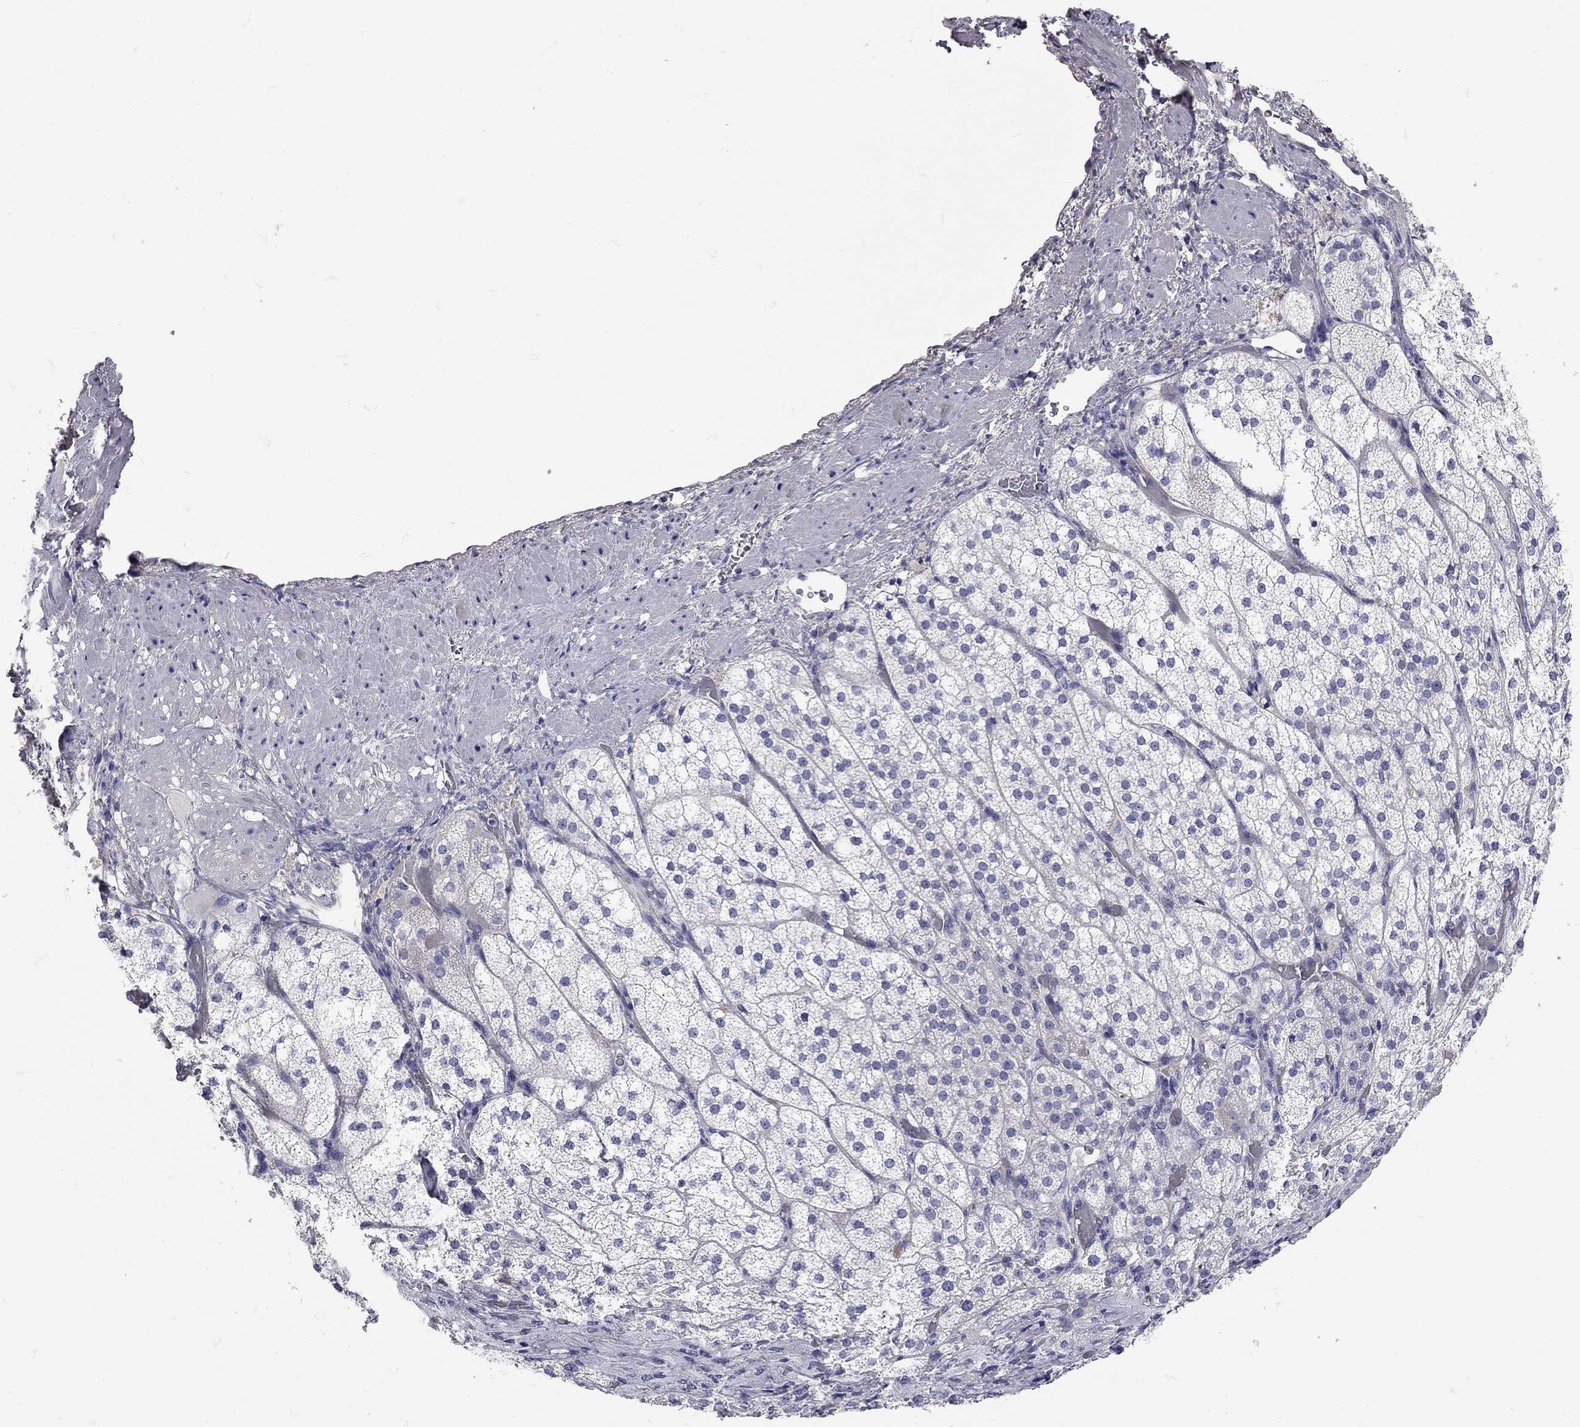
{"staining": {"intensity": "weak", "quantity": "<25%", "location": "cytoplasmic/membranous"}, "tissue": "adrenal gland", "cell_type": "Glandular cells", "image_type": "normal", "snomed": [{"axis": "morphology", "description": "Normal tissue, NOS"}, {"axis": "topography", "description": "Adrenal gland"}], "caption": "Immunohistochemical staining of benign human adrenal gland demonstrates no significant positivity in glandular cells.", "gene": "C10orf90", "patient": {"sex": "female", "age": 60}}